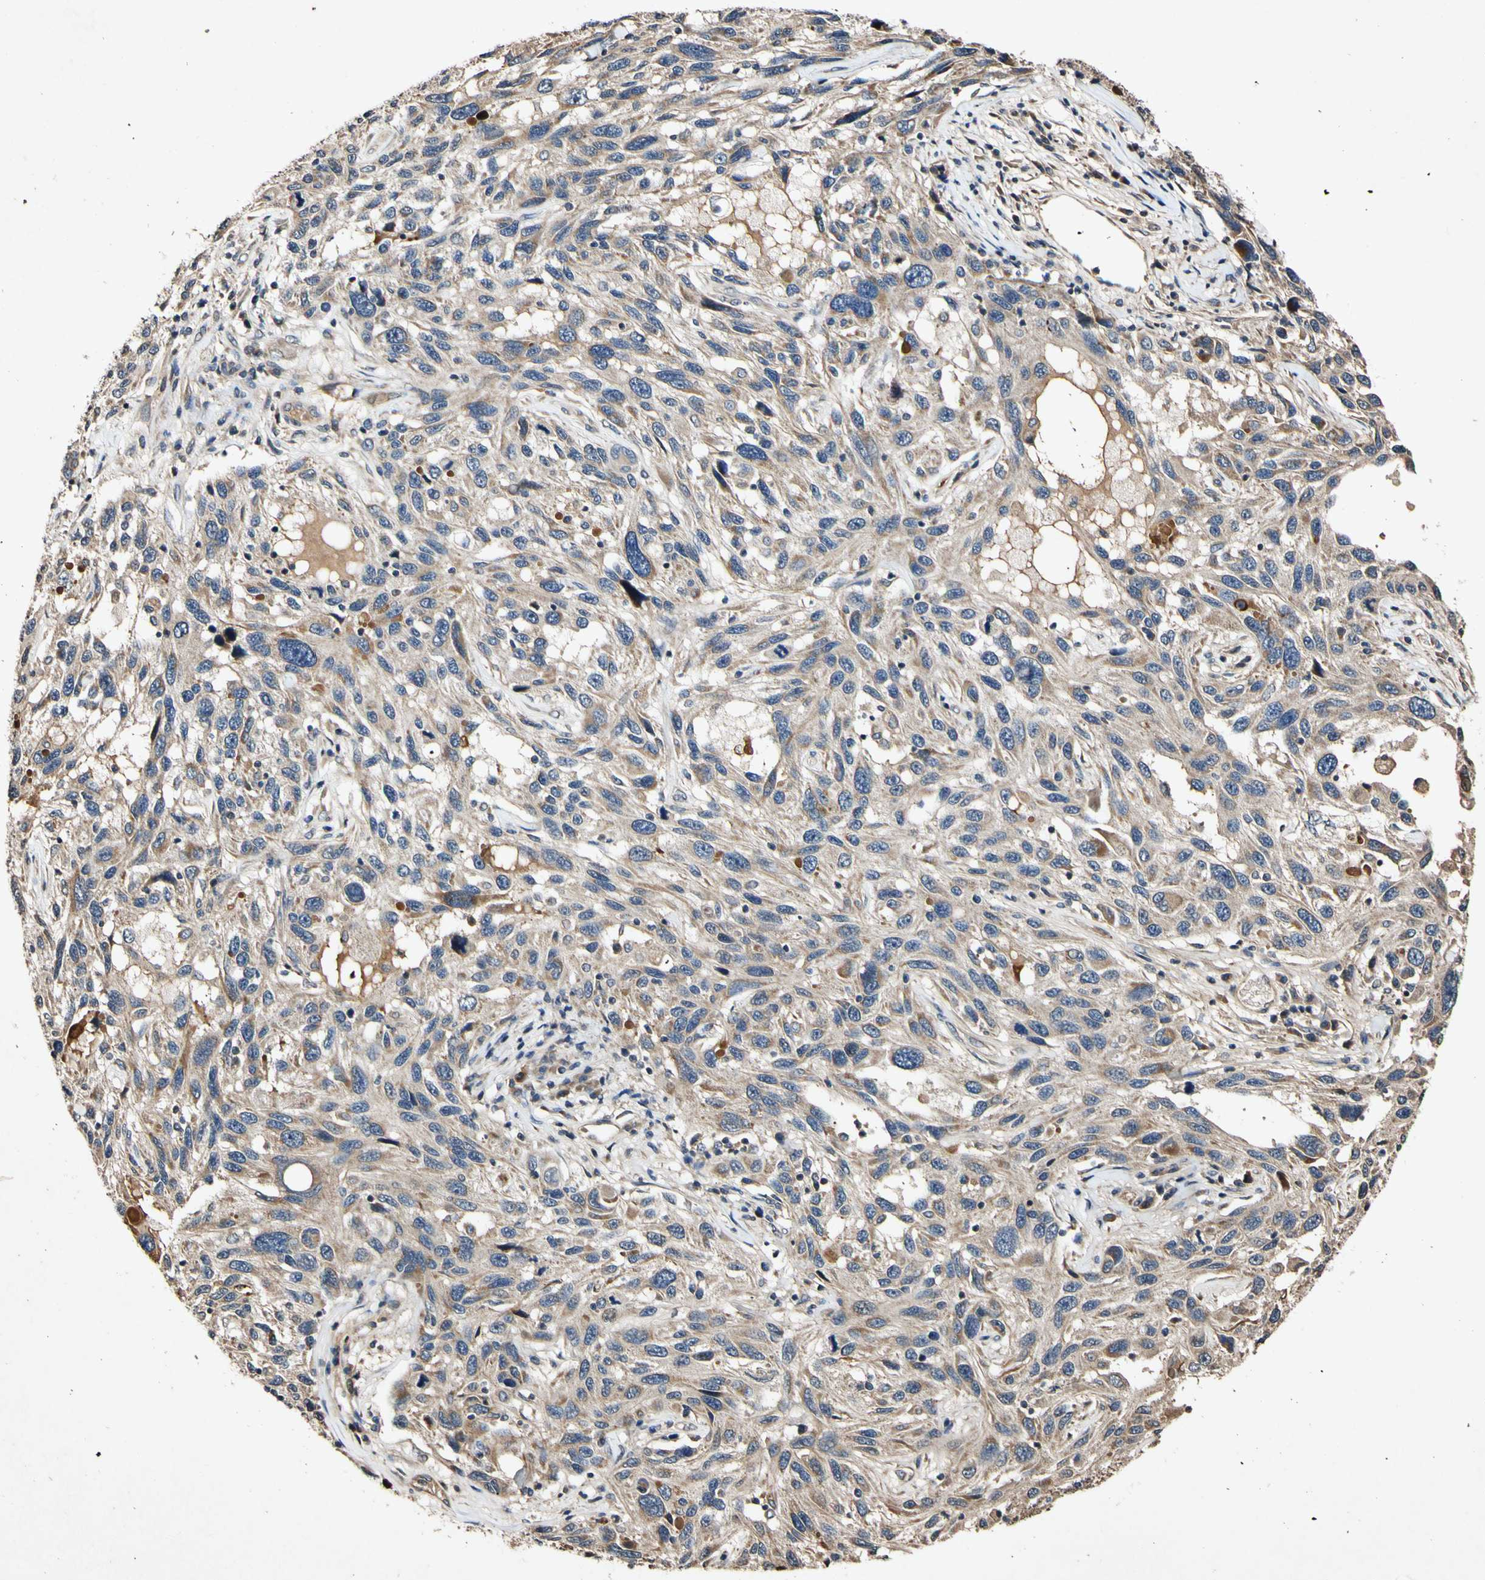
{"staining": {"intensity": "moderate", "quantity": ">75%", "location": "cytoplasmic/membranous"}, "tissue": "melanoma", "cell_type": "Tumor cells", "image_type": "cancer", "snomed": [{"axis": "morphology", "description": "Malignant melanoma, NOS"}, {"axis": "topography", "description": "Skin"}], "caption": "Protein analysis of malignant melanoma tissue displays moderate cytoplasmic/membranous positivity in about >75% of tumor cells.", "gene": "PLAT", "patient": {"sex": "male", "age": 53}}